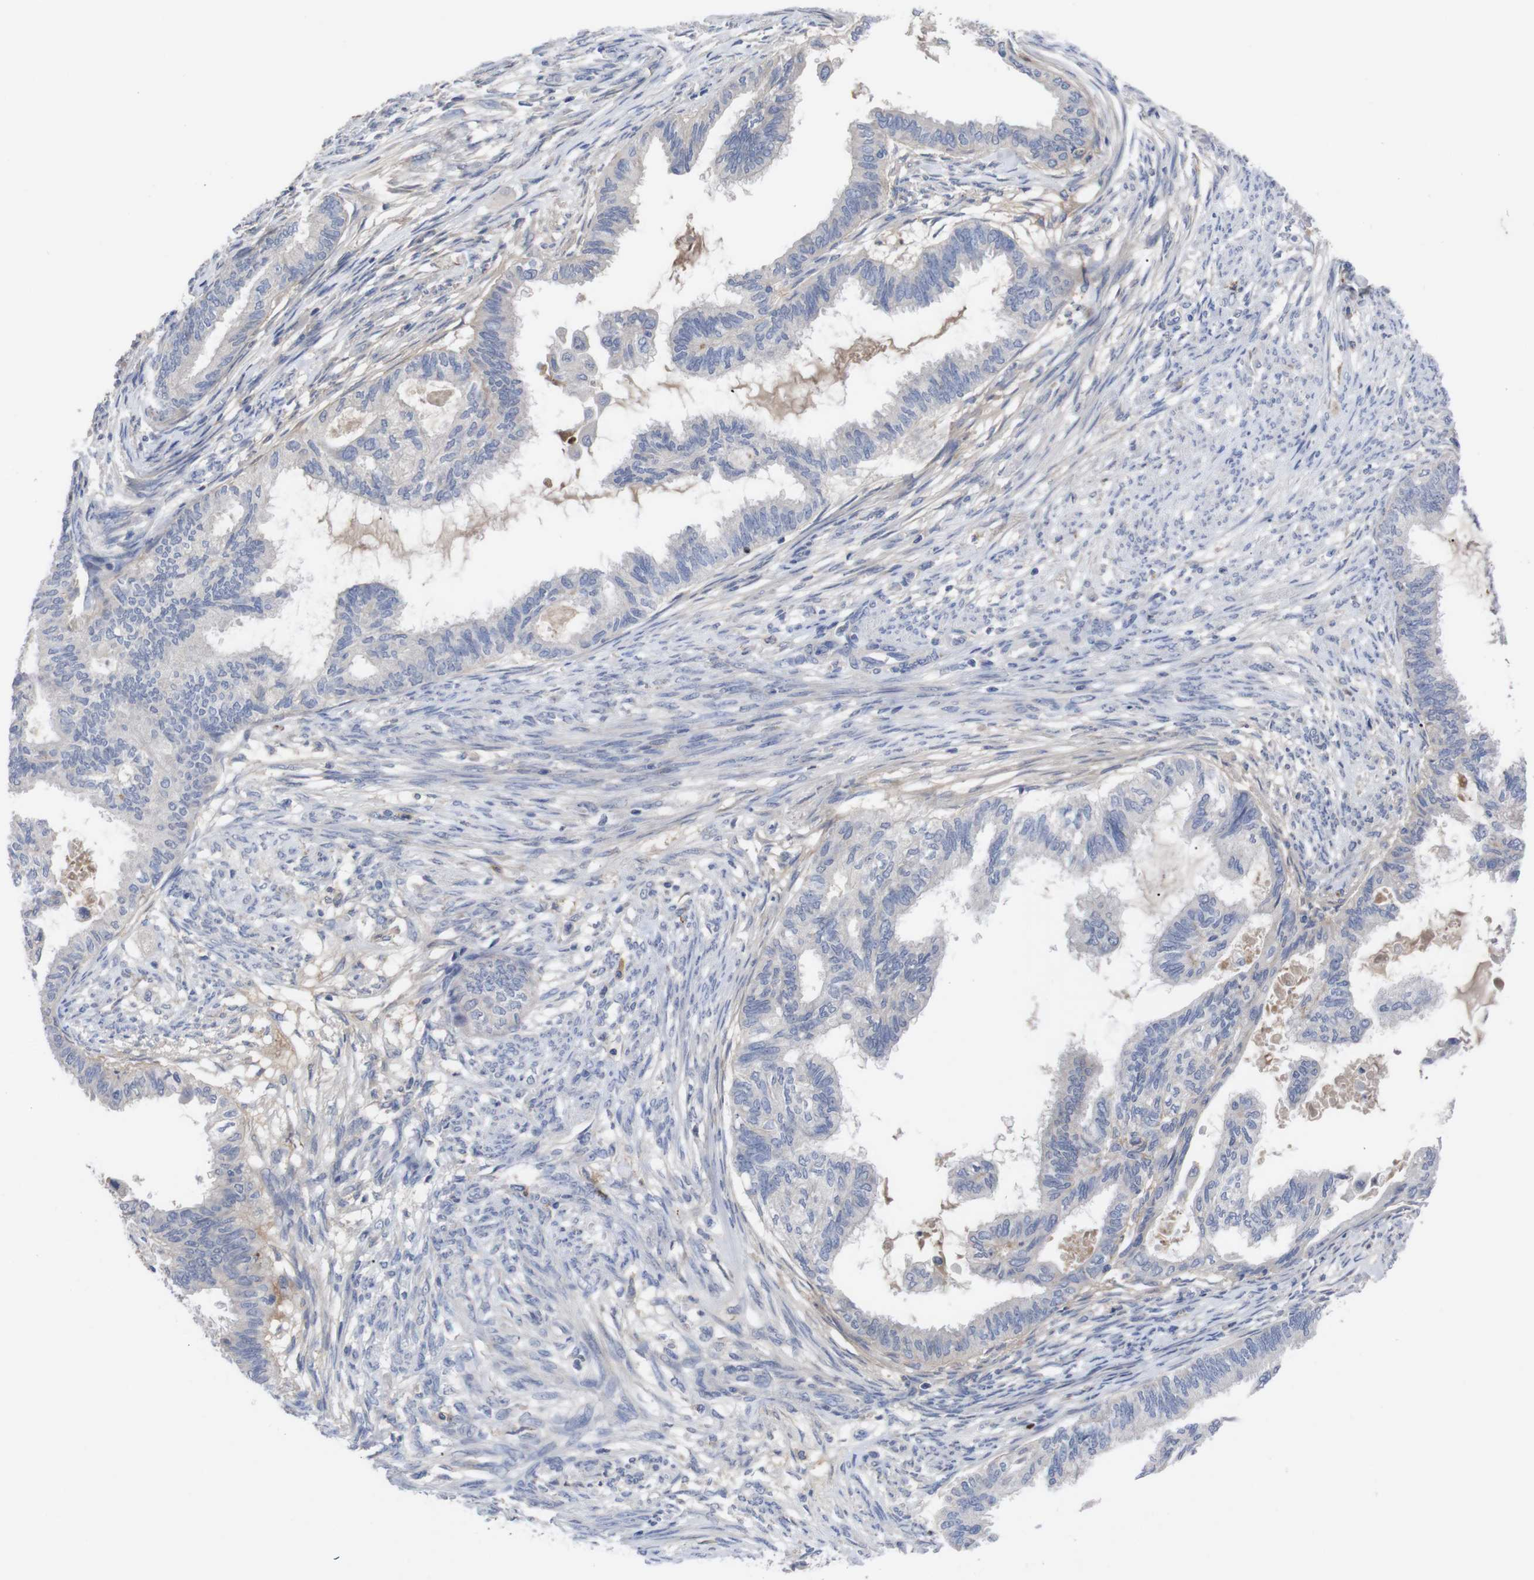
{"staining": {"intensity": "negative", "quantity": "none", "location": "none"}, "tissue": "cervical cancer", "cell_type": "Tumor cells", "image_type": "cancer", "snomed": [{"axis": "morphology", "description": "Normal tissue, NOS"}, {"axis": "morphology", "description": "Adenocarcinoma, NOS"}, {"axis": "topography", "description": "Cervix"}, {"axis": "topography", "description": "Endometrium"}], "caption": "Tumor cells show no significant protein expression in cervical cancer (adenocarcinoma).", "gene": "C5AR1", "patient": {"sex": "female", "age": 86}}